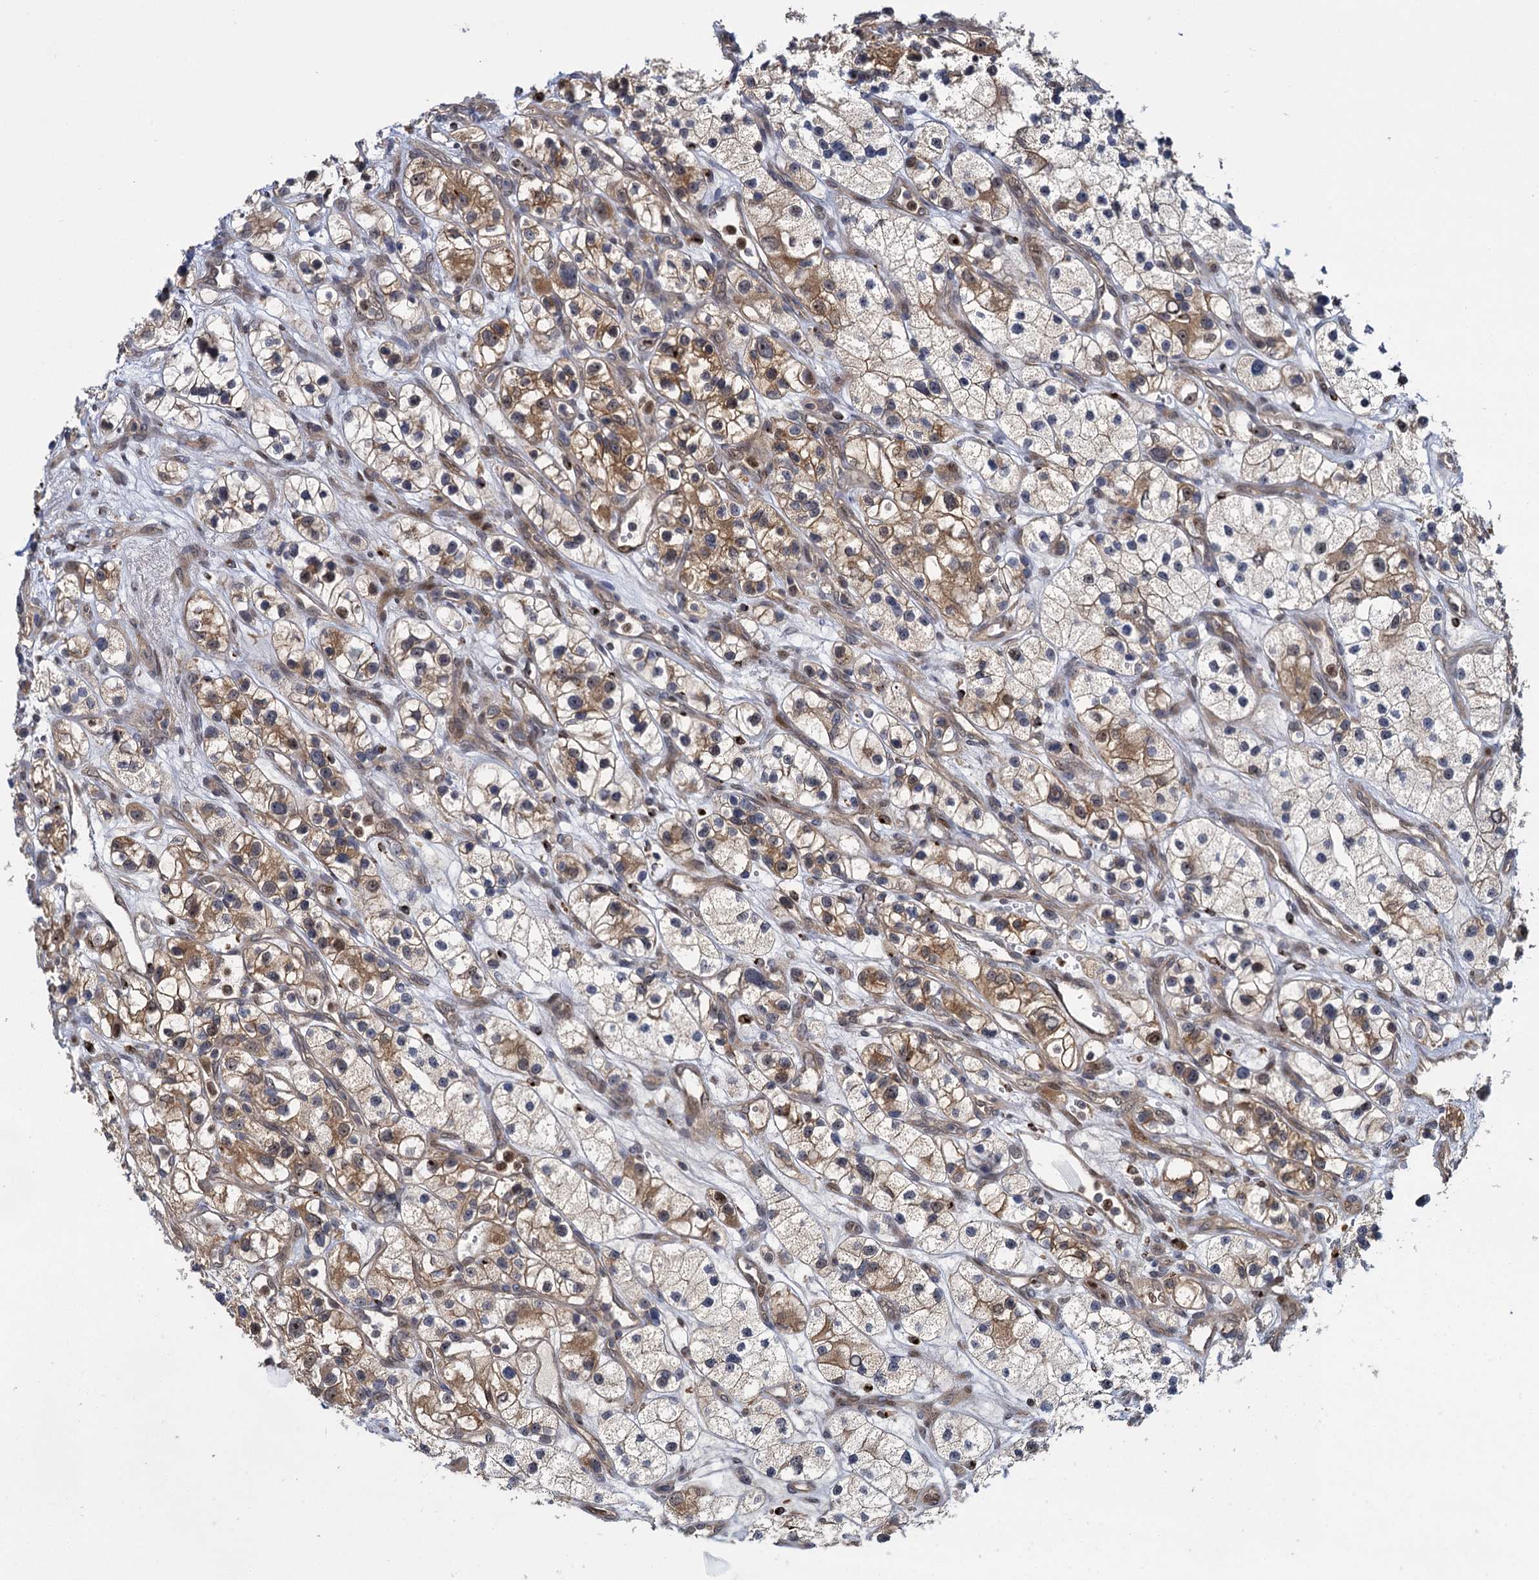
{"staining": {"intensity": "moderate", "quantity": "25%-75%", "location": "cytoplasmic/membranous"}, "tissue": "renal cancer", "cell_type": "Tumor cells", "image_type": "cancer", "snomed": [{"axis": "morphology", "description": "Adenocarcinoma, NOS"}, {"axis": "topography", "description": "Kidney"}], "caption": "Immunohistochemistry (IHC) image of neoplastic tissue: human renal cancer (adenocarcinoma) stained using immunohistochemistry exhibits medium levels of moderate protein expression localized specifically in the cytoplasmic/membranous of tumor cells, appearing as a cytoplasmic/membranous brown color.", "gene": "GAL3ST4", "patient": {"sex": "female", "age": 57}}